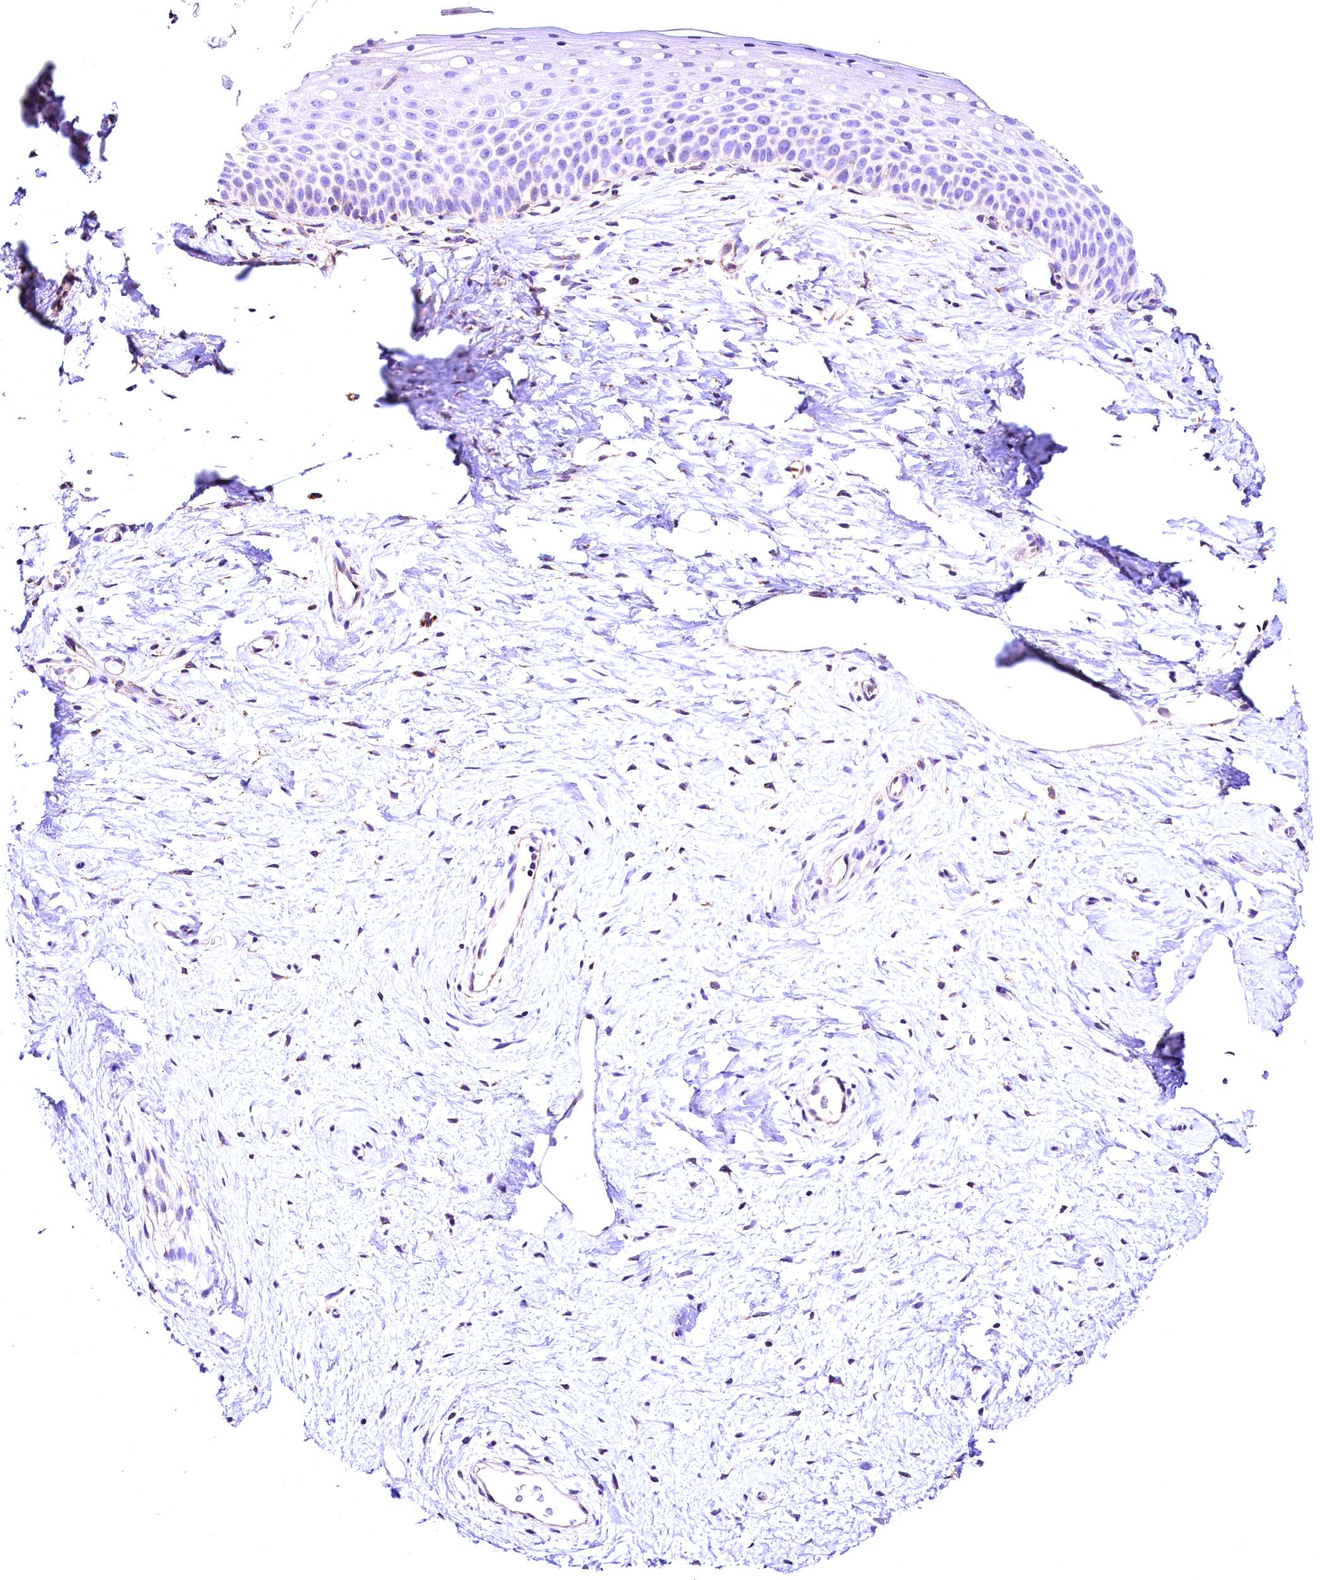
{"staining": {"intensity": "weak", "quantity": "<25%", "location": "cytoplasmic/membranous"}, "tissue": "cervix", "cell_type": "Glandular cells", "image_type": "normal", "snomed": [{"axis": "morphology", "description": "Normal tissue, NOS"}, {"axis": "topography", "description": "Cervix"}], "caption": "This is a photomicrograph of immunohistochemistry (IHC) staining of benign cervix, which shows no positivity in glandular cells. The staining was performed using DAB to visualize the protein expression in brown, while the nuclei were stained in blue with hematoxylin (Magnification: 20x).", "gene": "ACAA2", "patient": {"sex": "female", "age": 57}}